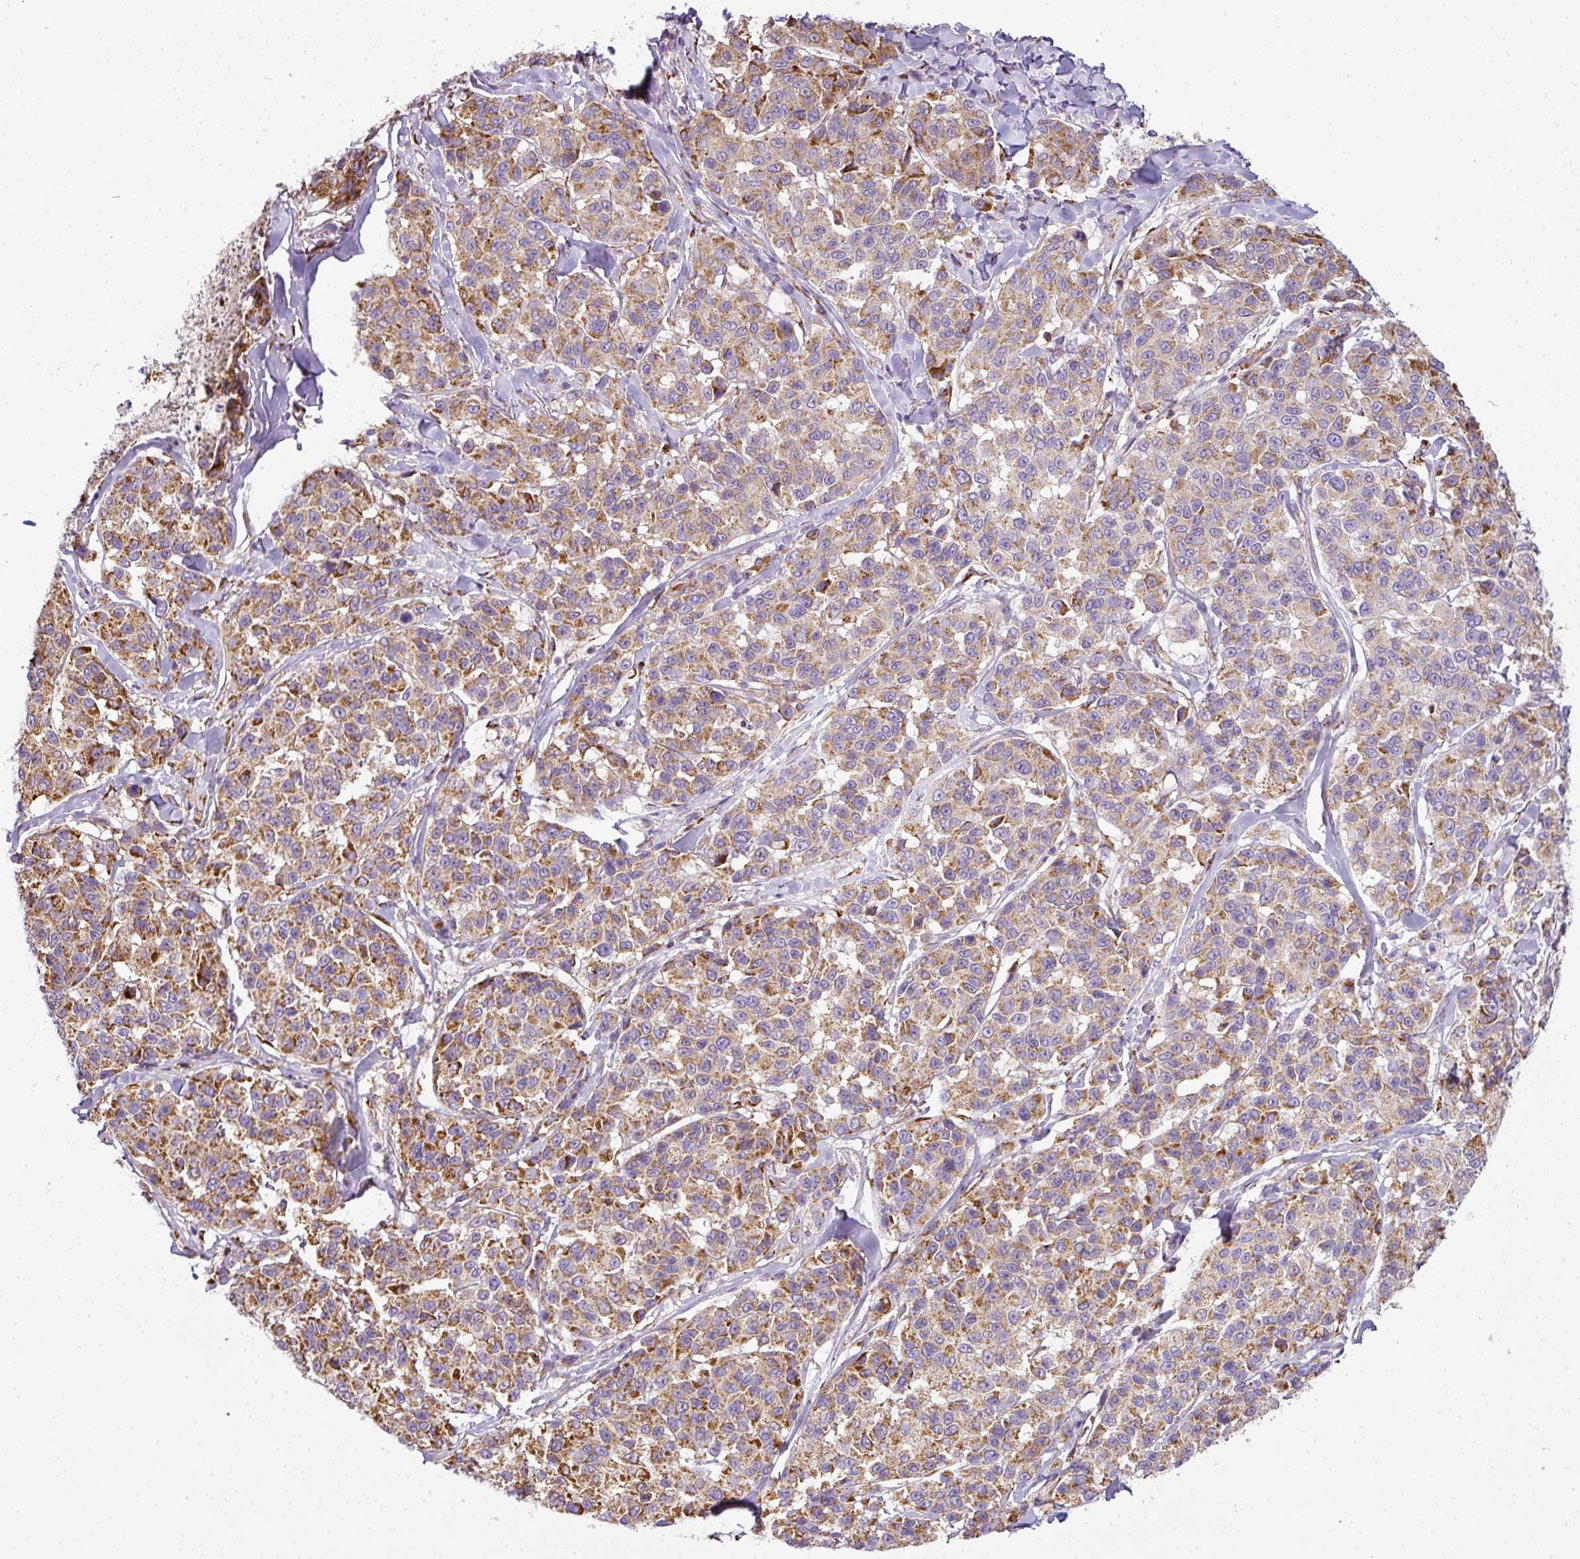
{"staining": {"intensity": "moderate", "quantity": ">75%", "location": "cytoplasmic/membranous"}, "tissue": "melanoma", "cell_type": "Tumor cells", "image_type": "cancer", "snomed": [{"axis": "morphology", "description": "Malignant melanoma, NOS"}, {"axis": "topography", "description": "Skin"}], "caption": "This histopathology image reveals melanoma stained with IHC to label a protein in brown. The cytoplasmic/membranous of tumor cells show moderate positivity for the protein. Nuclei are counter-stained blue.", "gene": "ANKRD18A", "patient": {"sex": "female", "age": 66}}